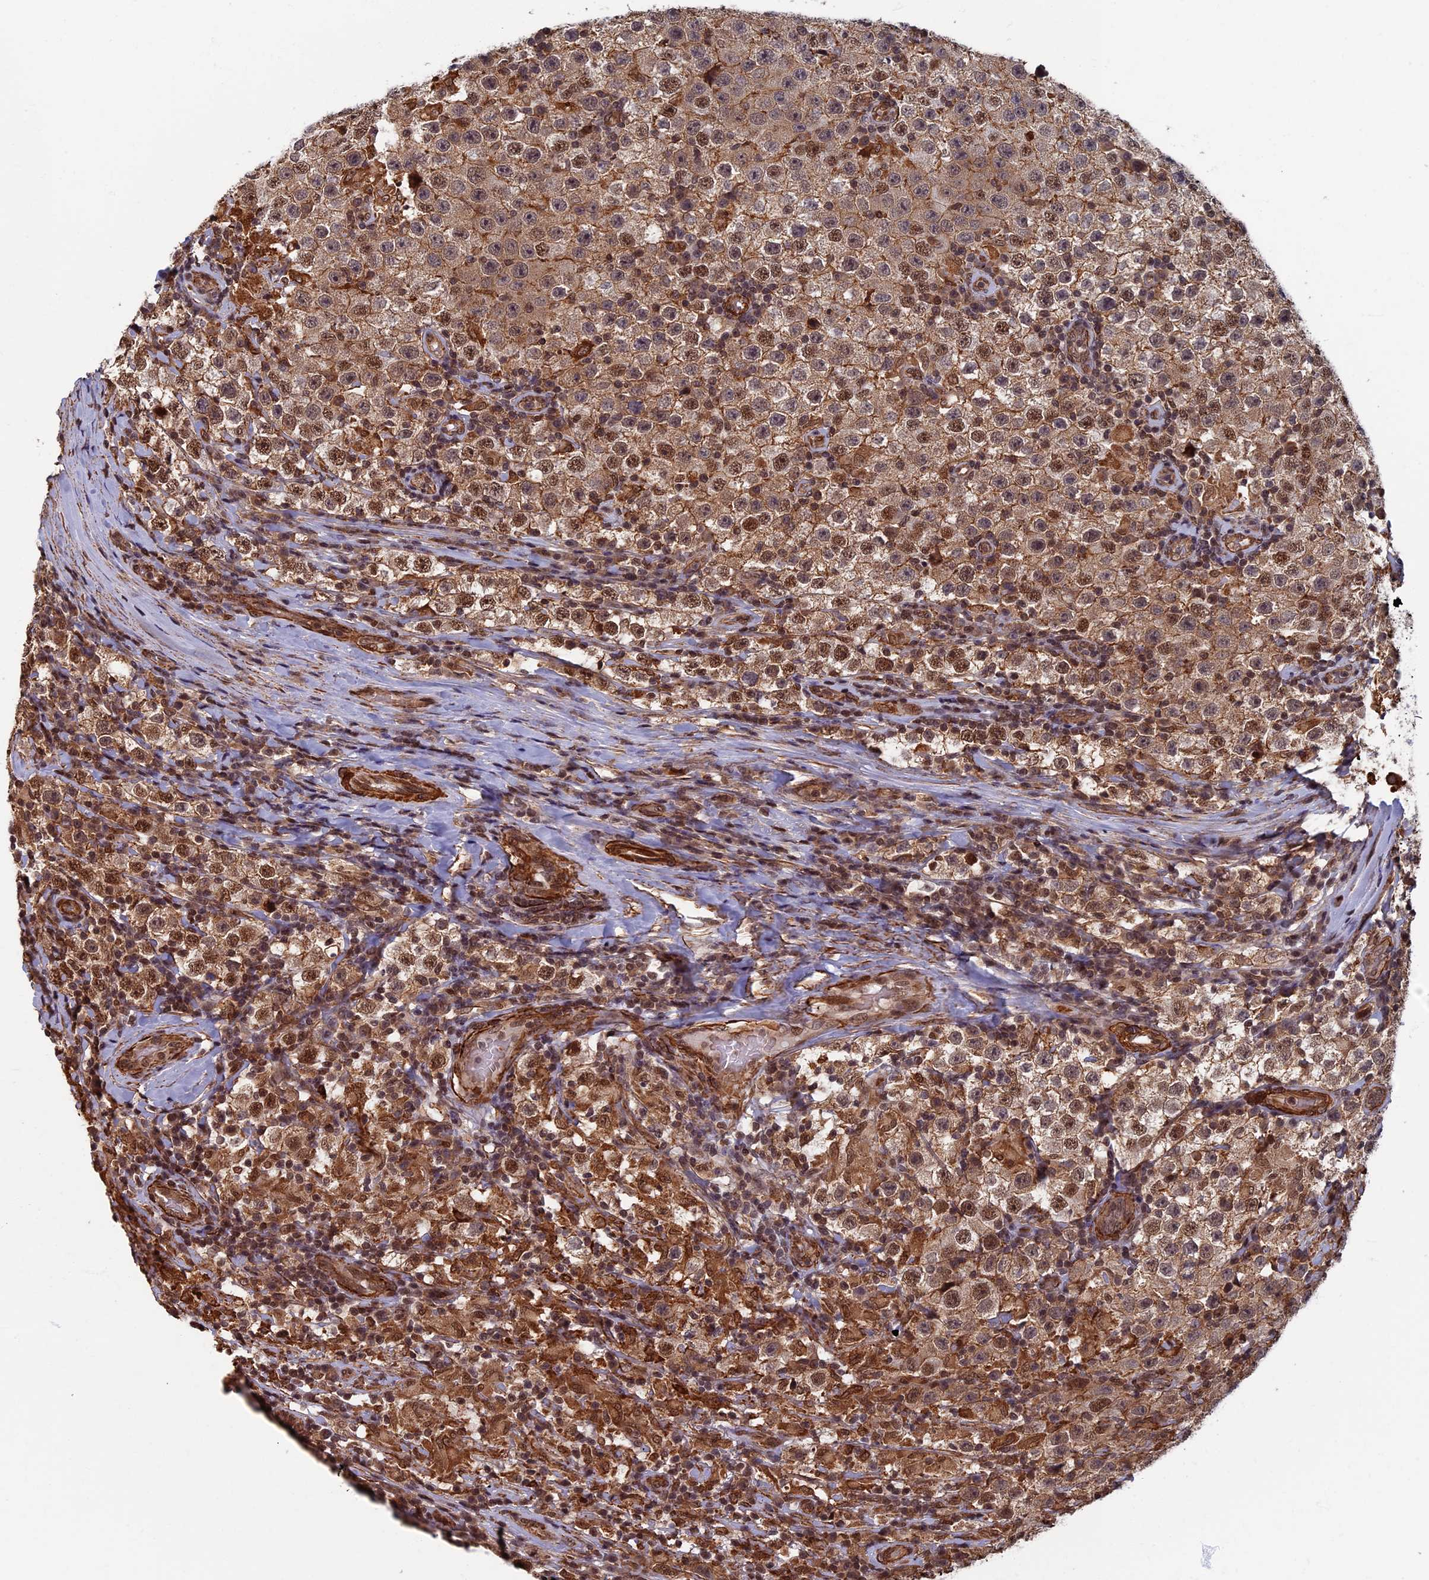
{"staining": {"intensity": "moderate", "quantity": ">75%", "location": "cytoplasmic/membranous,nuclear"}, "tissue": "testis cancer", "cell_type": "Tumor cells", "image_type": "cancer", "snomed": [{"axis": "morphology", "description": "Normal tissue, NOS"}, {"axis": "morphology", "description": "Urothelial carcinoma, High grade"}, {"axis": "morphology", "description": "Seminoma, NOS"}, {"axis": "morphology", "description": "Carcinoma, Embryonal, NOS"}, {"axis": "topography", "description": "Urinary bladder"}, {"axis": "topography", "description": "Testis"}], "caption": "Tumor cells demonstrate medium levels of moderate cytoplasmic/membranous and nuclear expression in about >75% of cells in human testis cancer (seminoma).", "gene": "CTDP1", "patient": {"sex": "male", "age": 41}}